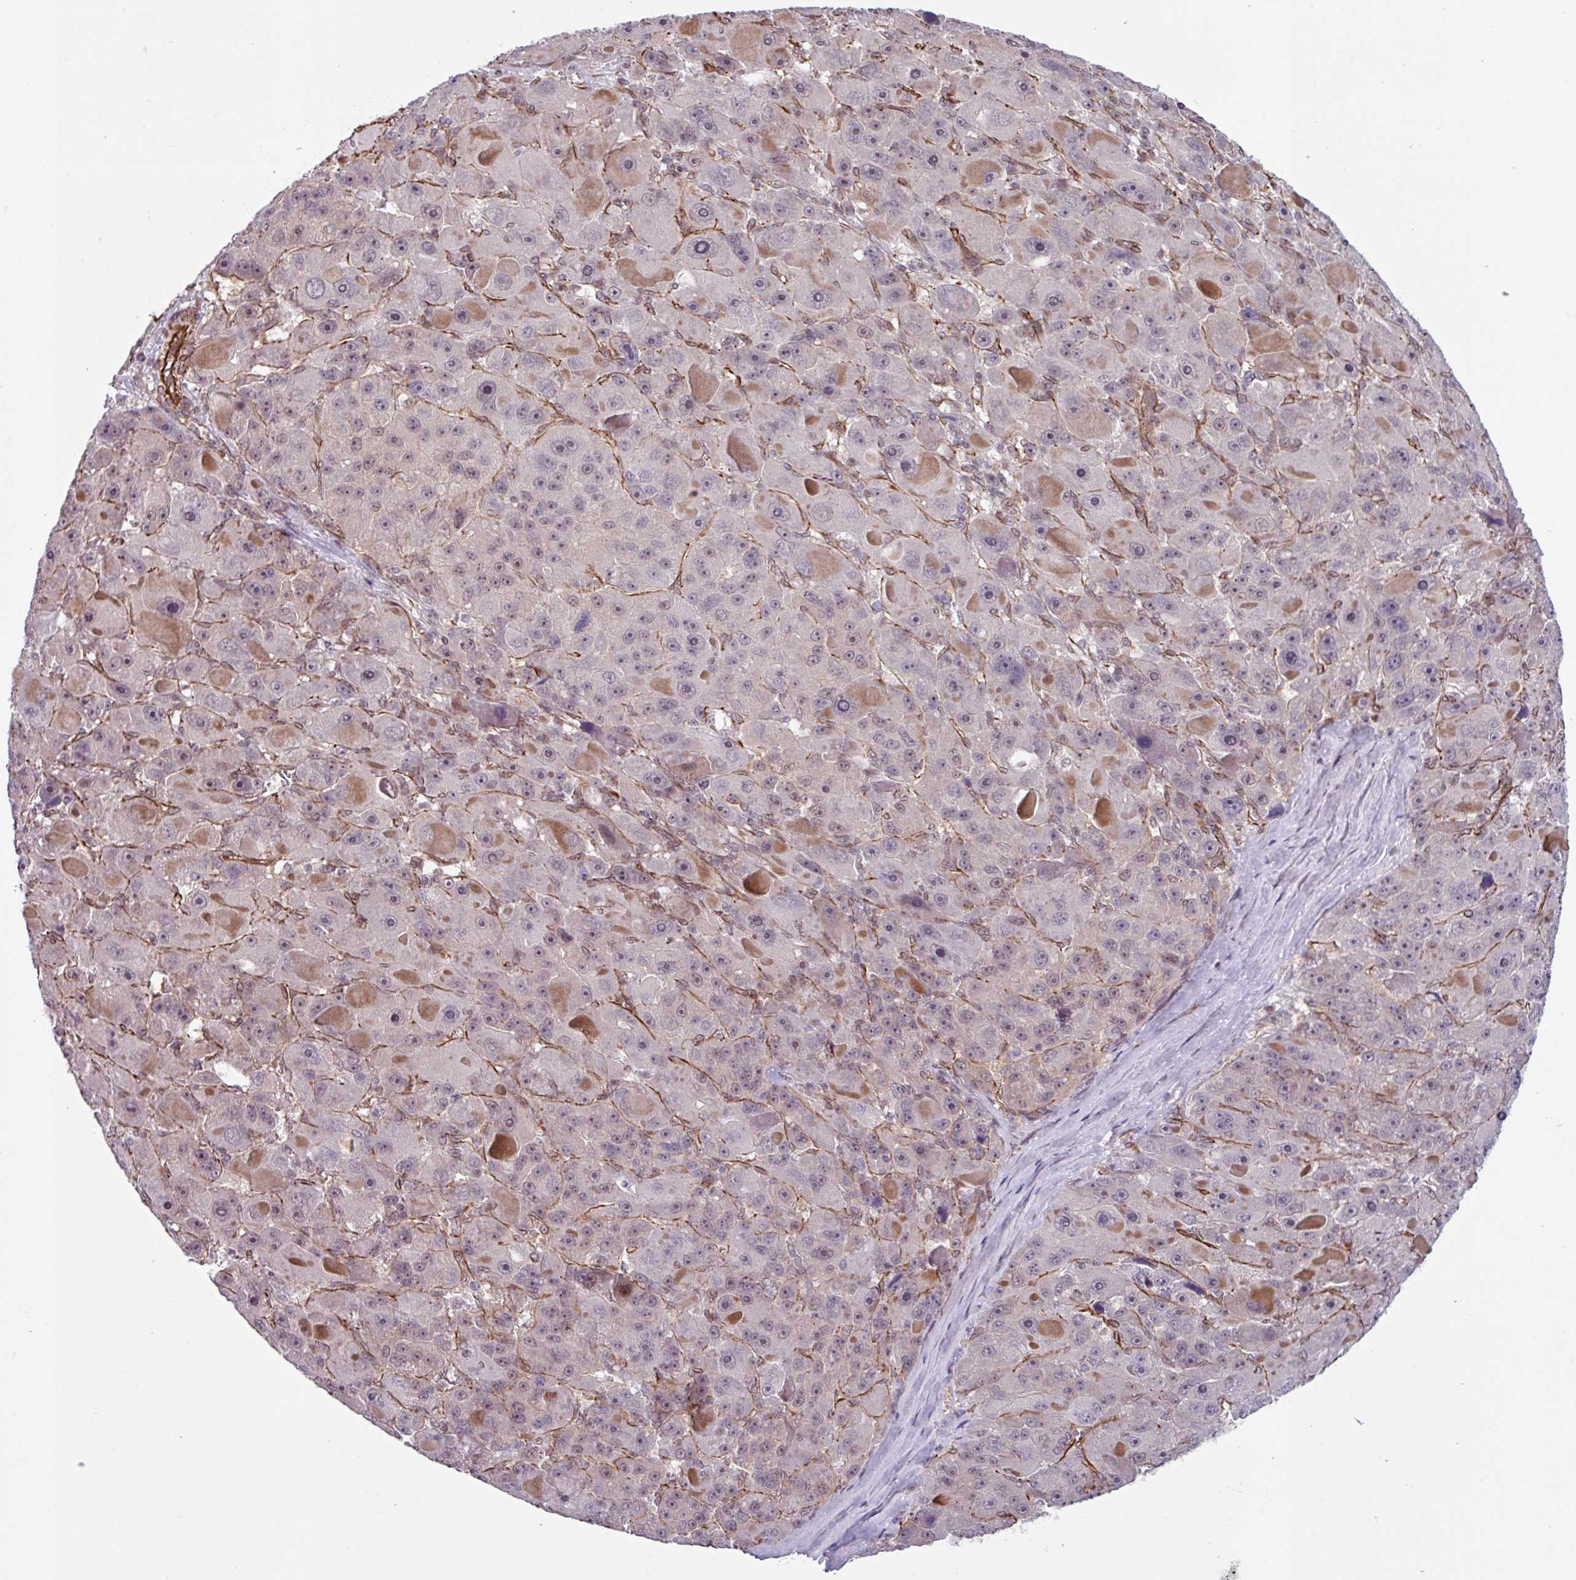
{"staining": {"intensity": "weak", "quantity": "<25%", "location": "nuclear"}, "tissue": "liver cancer", "cell_type": "Tumor cells", "image_type": "cancer", "snomed": [{"axis": "morphology", "description": "Carcinoma, Hepatocellular, NOS"}, {"axis": "topography", "description": "Liver"}], "caption": "This histopathology image is of liver cancer (hepatocellular carcinoma) stained with immunohistochemistry to label a protein in brown with the nuclei are counter-stained blue. There is no staining in tumor cells. Nuclei are stained in blue.", "gene": "CHD3", "patient": {"sex": "male", "age": 76}}